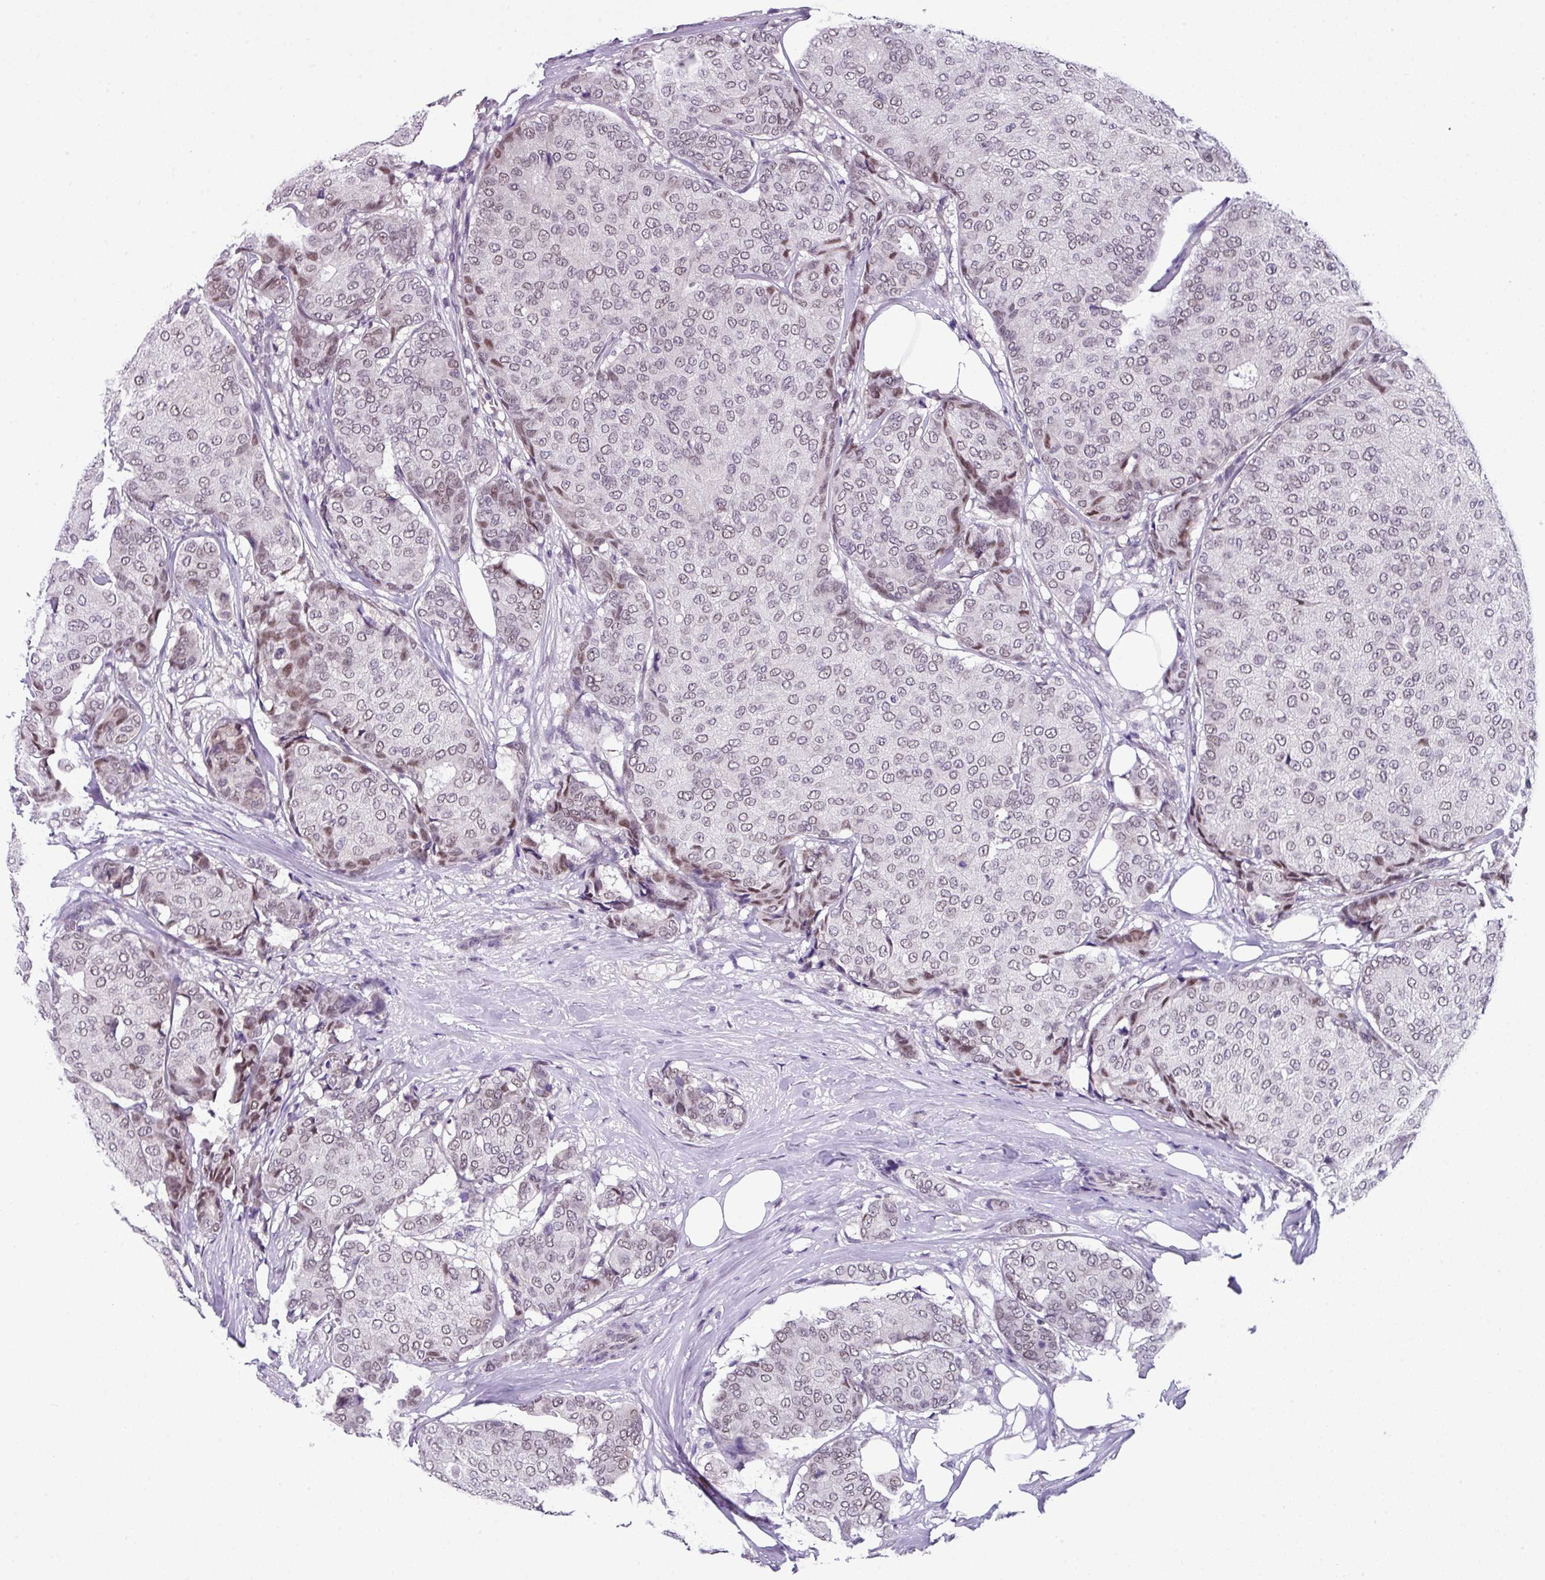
{"staining": {"intensity": "moderate", "quantity": "<25%", "location": "nuclear"}, "tissue": "breast cancer", "cell_type": "Tumor cells", "image_type": "cancer", "snomed": [{"axis": "morphology", "description": "Duct carcinoma"}, {"axis": "topography", "description": "Breast"}], "caption": "Intraductal carcinoma (breast) stained with immunohistochemistry reveals moderate nuclear expression in about <25% of tumor cells. Ihc stains the protein in brown and the nuclei are stained blue.", "gene": "ZFP3", "patient": {"sex": "female", "age": 75}}